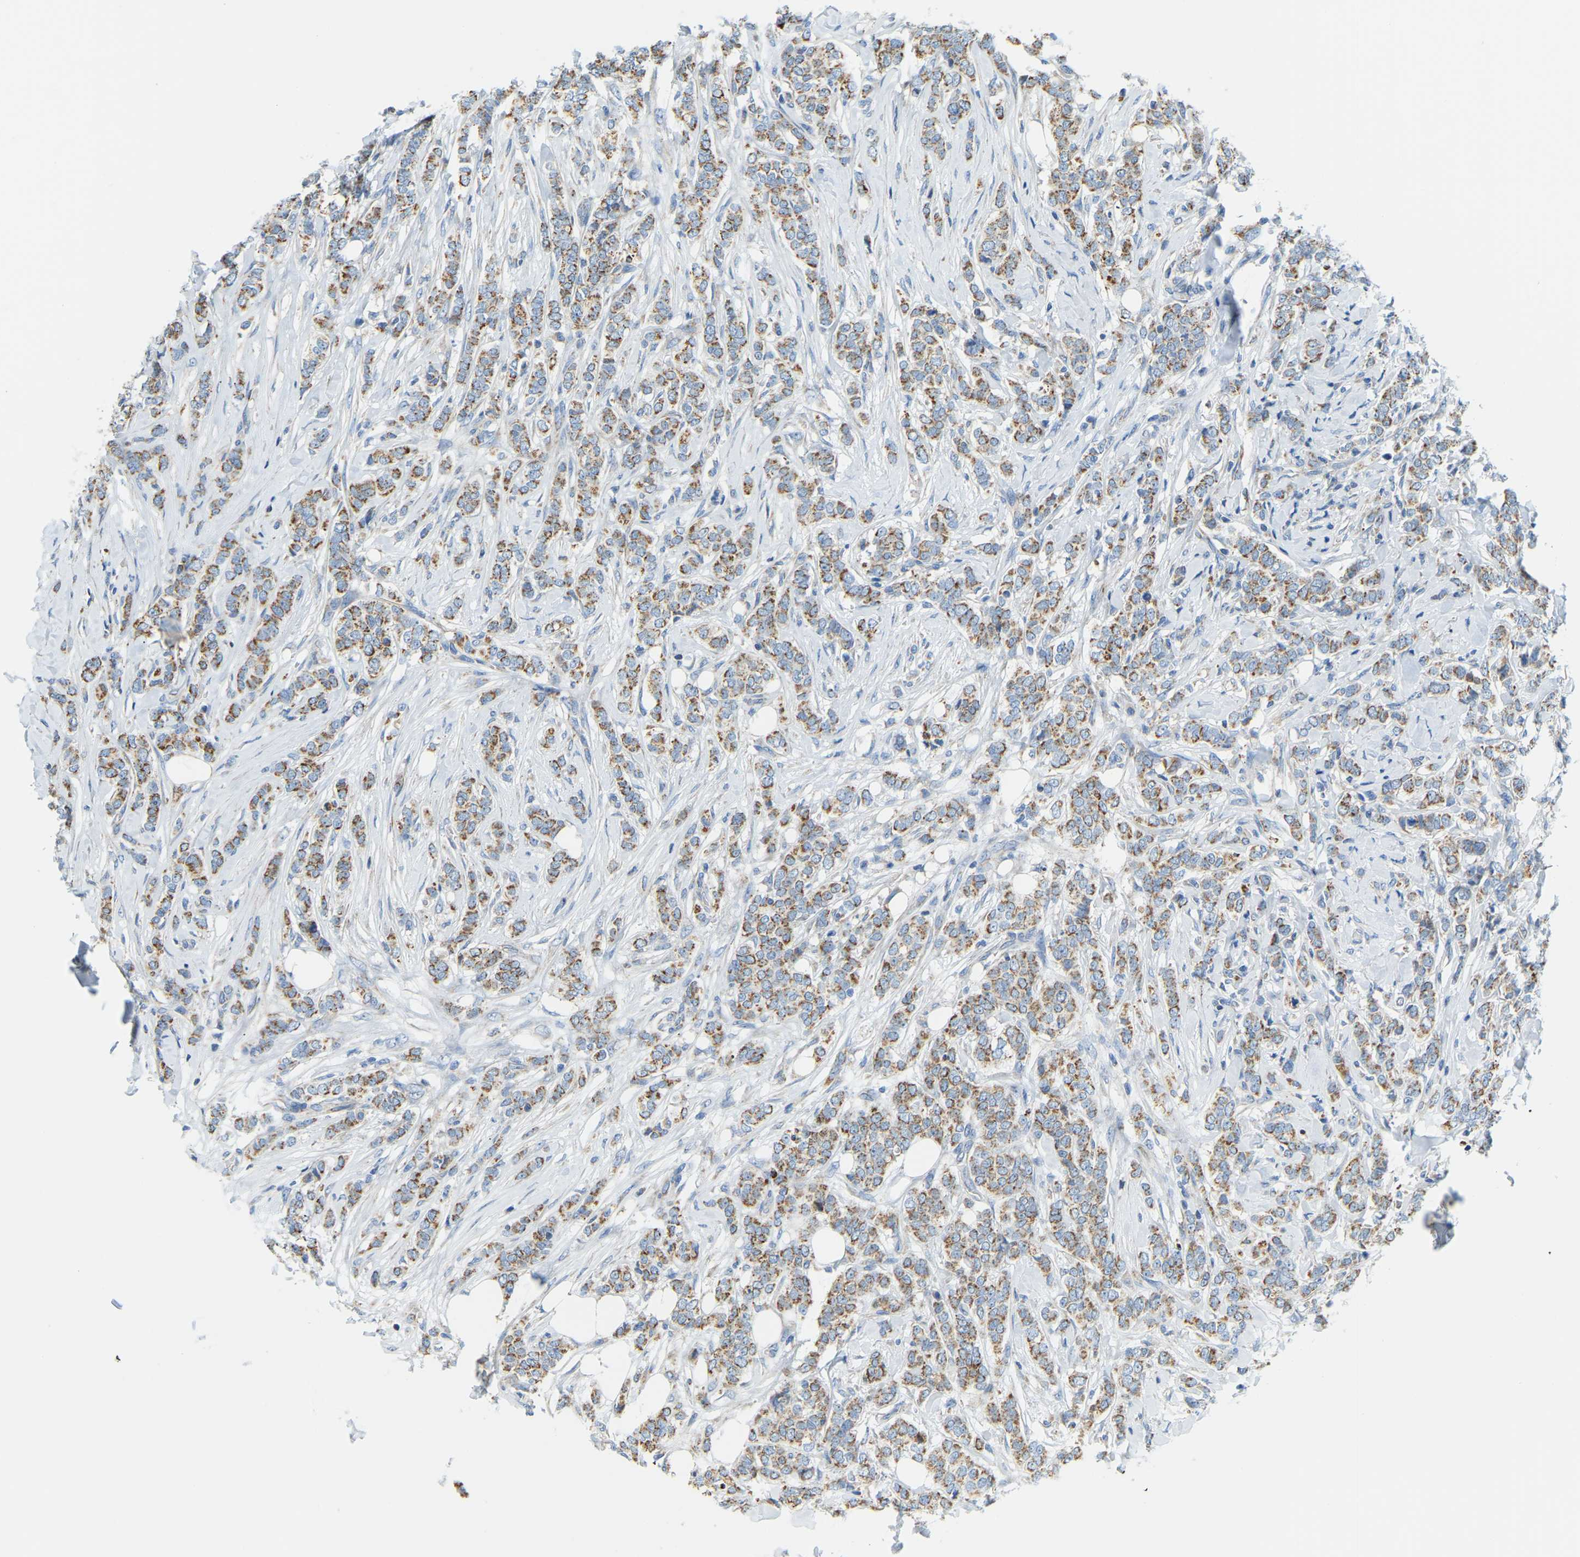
{"staining": {"intensity": "moderate", "quantity": ">75%", "location": "cytoplasmic/membranous"}, "tissue": "breast cancer", "cell_type": "Tumor cells", "image_type": "cancer", "snomed": [{"axis": "morphology", "description": "Lobular carcinoma"}, {"axis": "topography", "description": "Skin"}, {"axis": "topography", "description": "Breast"}], "caption": "A brown stain shows moderate cytoplasmic/membranous staining of a protein in human breast lobular carcinoma tumor cells. The protein of interest is stained brown, and the nuclei are stained in blue (DAB (3,3'-diaminobenzidine) IHC with brightfield microscopy, high magnification).", "gene": "GDA", "patient": {"sex": "female", "age": 46}}